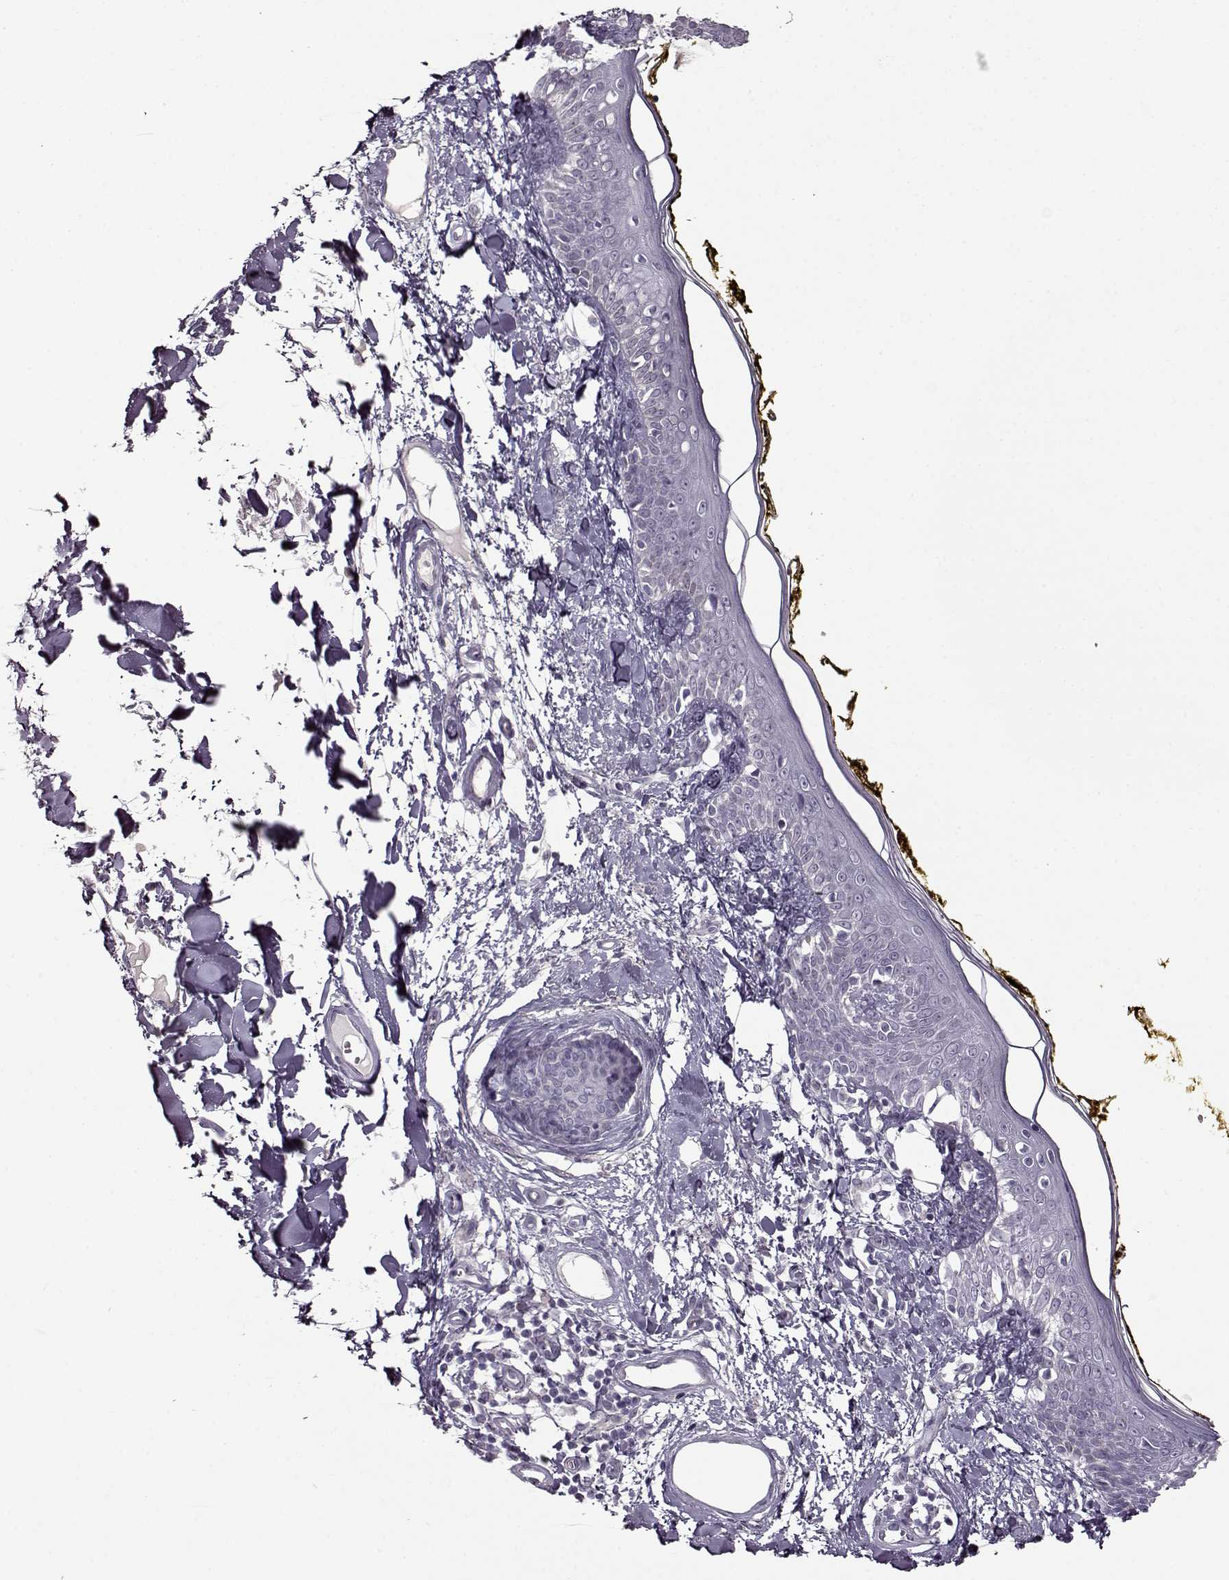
{"staining": {"intensity": "negative", "quantity": "none", "location": "none"}, "tissue": "skin", "cell_type": "Fibroblasts", "image_type": "normal", "snomed": [{"axis": "morphology", "description": "Normal tissue, NOS"}, {"axis": "topography", "description": "Skin"}], "caption": "Human skin stained for a protein using immunohistochemistry (IHC) reveals no positivity in fibroblasts.", "gene": "FSHB", "patient": {"sex": "male", "age": 76}}